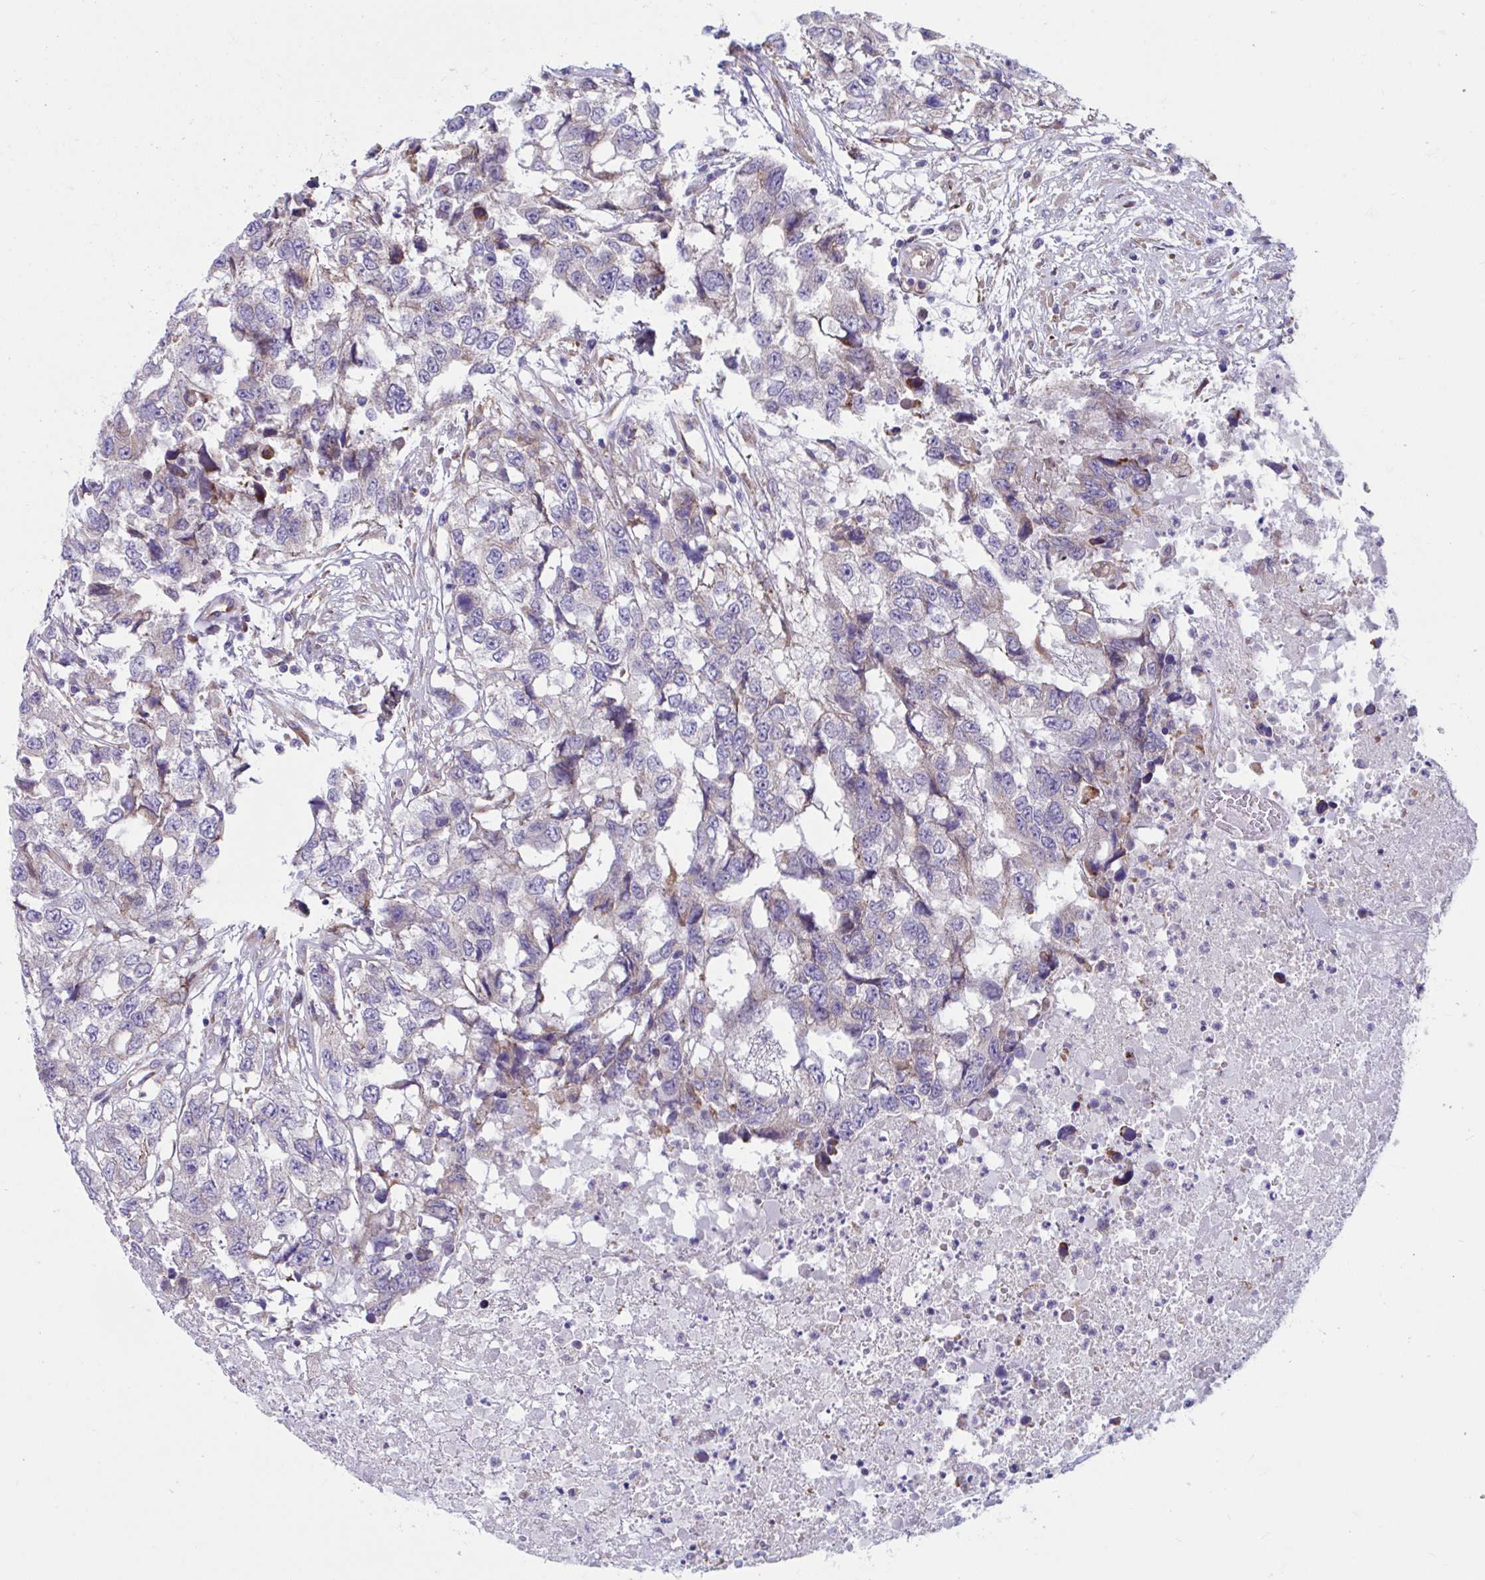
{"staining": {"intensity": "negative", "quantity": "none", "location": "none"}, "tissue": "testis cancer", "cell_type": "Tumor cells", "image_type": "cancer", "snomed": [{"axis": "morphology", "description": "Carcinoma, Embryonal, NOS"}, {"axis": "topography", "description": "Testis"}], "caption": "A photomicrograph of embryonal carcinoma (testis) stained for a protein shows no brown staining in tumor cells.", "gene": "WBP1", "patient": {"sex": "male", "age": 83}}